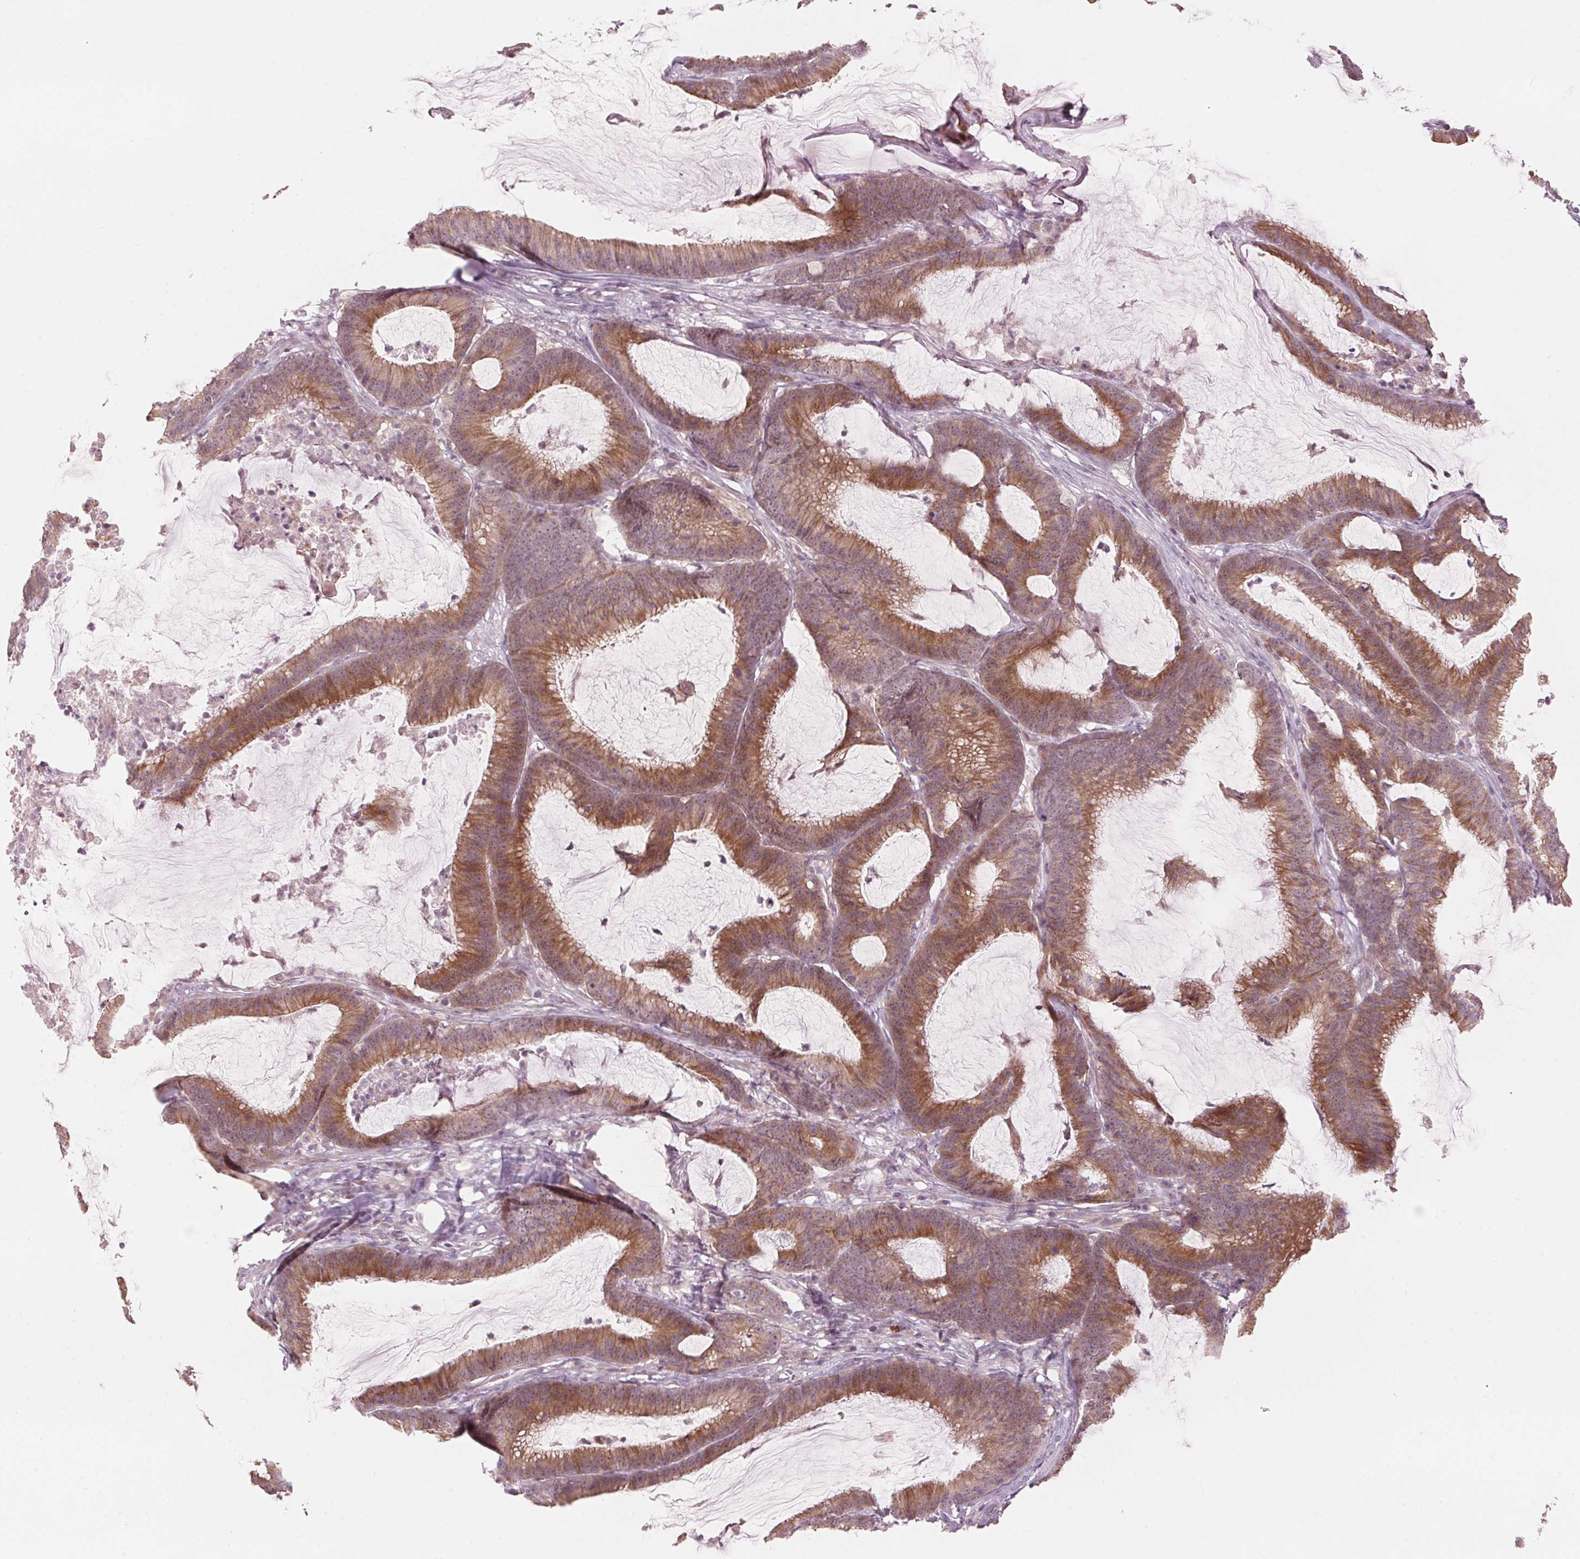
{"staining": {"intensity": "moderate", "quantity": ">75%", "location": "cytoplasmic/membranous"}, "tissue": "colorectal cancer", "cell_type": "Tumor cells", "image_type": "cancer", "snomed": [{"axis": "morphology", "description": "Adenocarcinoma, NOS"}, {"axis": "topography", "description": "Colon"}], "caption": "Tumor cells show moderate cytoplasmic/membranous expression in approximately >75% of cells in colorectal cancer (adenocarcinoma).", "gene": "TMED6", "patient": {"sex": "female", "age": 78}}